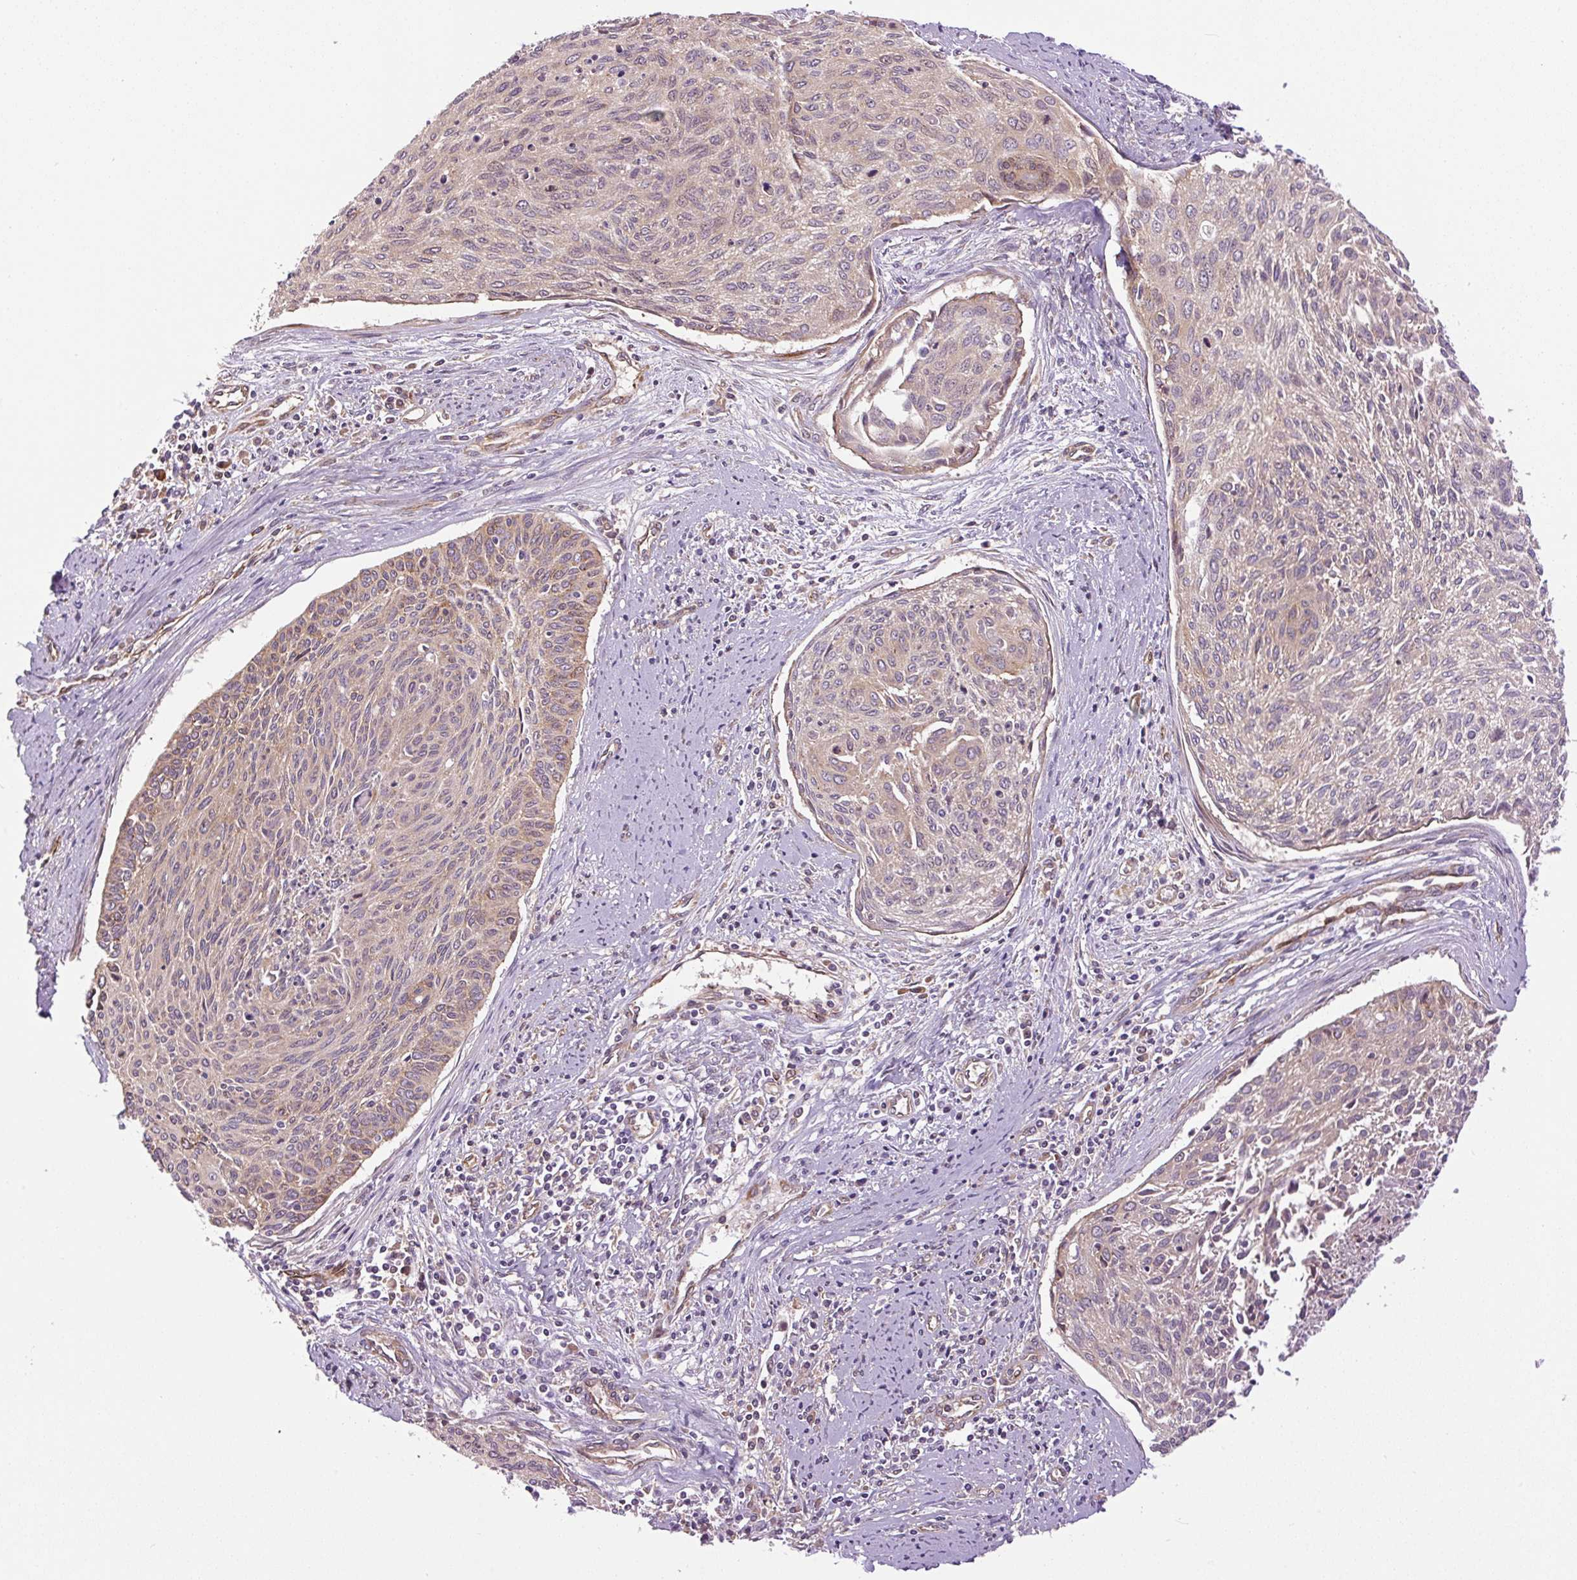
{"staining": {"intensity": "moderate", "quantity": "<25%", "location": "cytoplasmic/membranous"}, "tissue": "cervical cancer", "cell_type": "Tumor cells", "image_type": "cancer", "snomed": [{"axis": "morphology", "description": "Squamous cell carcinoma, NOS"}, {"axis": "topography", "description": "Cervix"}], "caption": "Protein expression analysis of human squamous cell carcinoma (cervical) reveals moderate cytoplasmic/membranous staining in about <25% of tumor cells.", "gene": "SEPTIN10", "patient": {"sex": "female", "age": 55}}